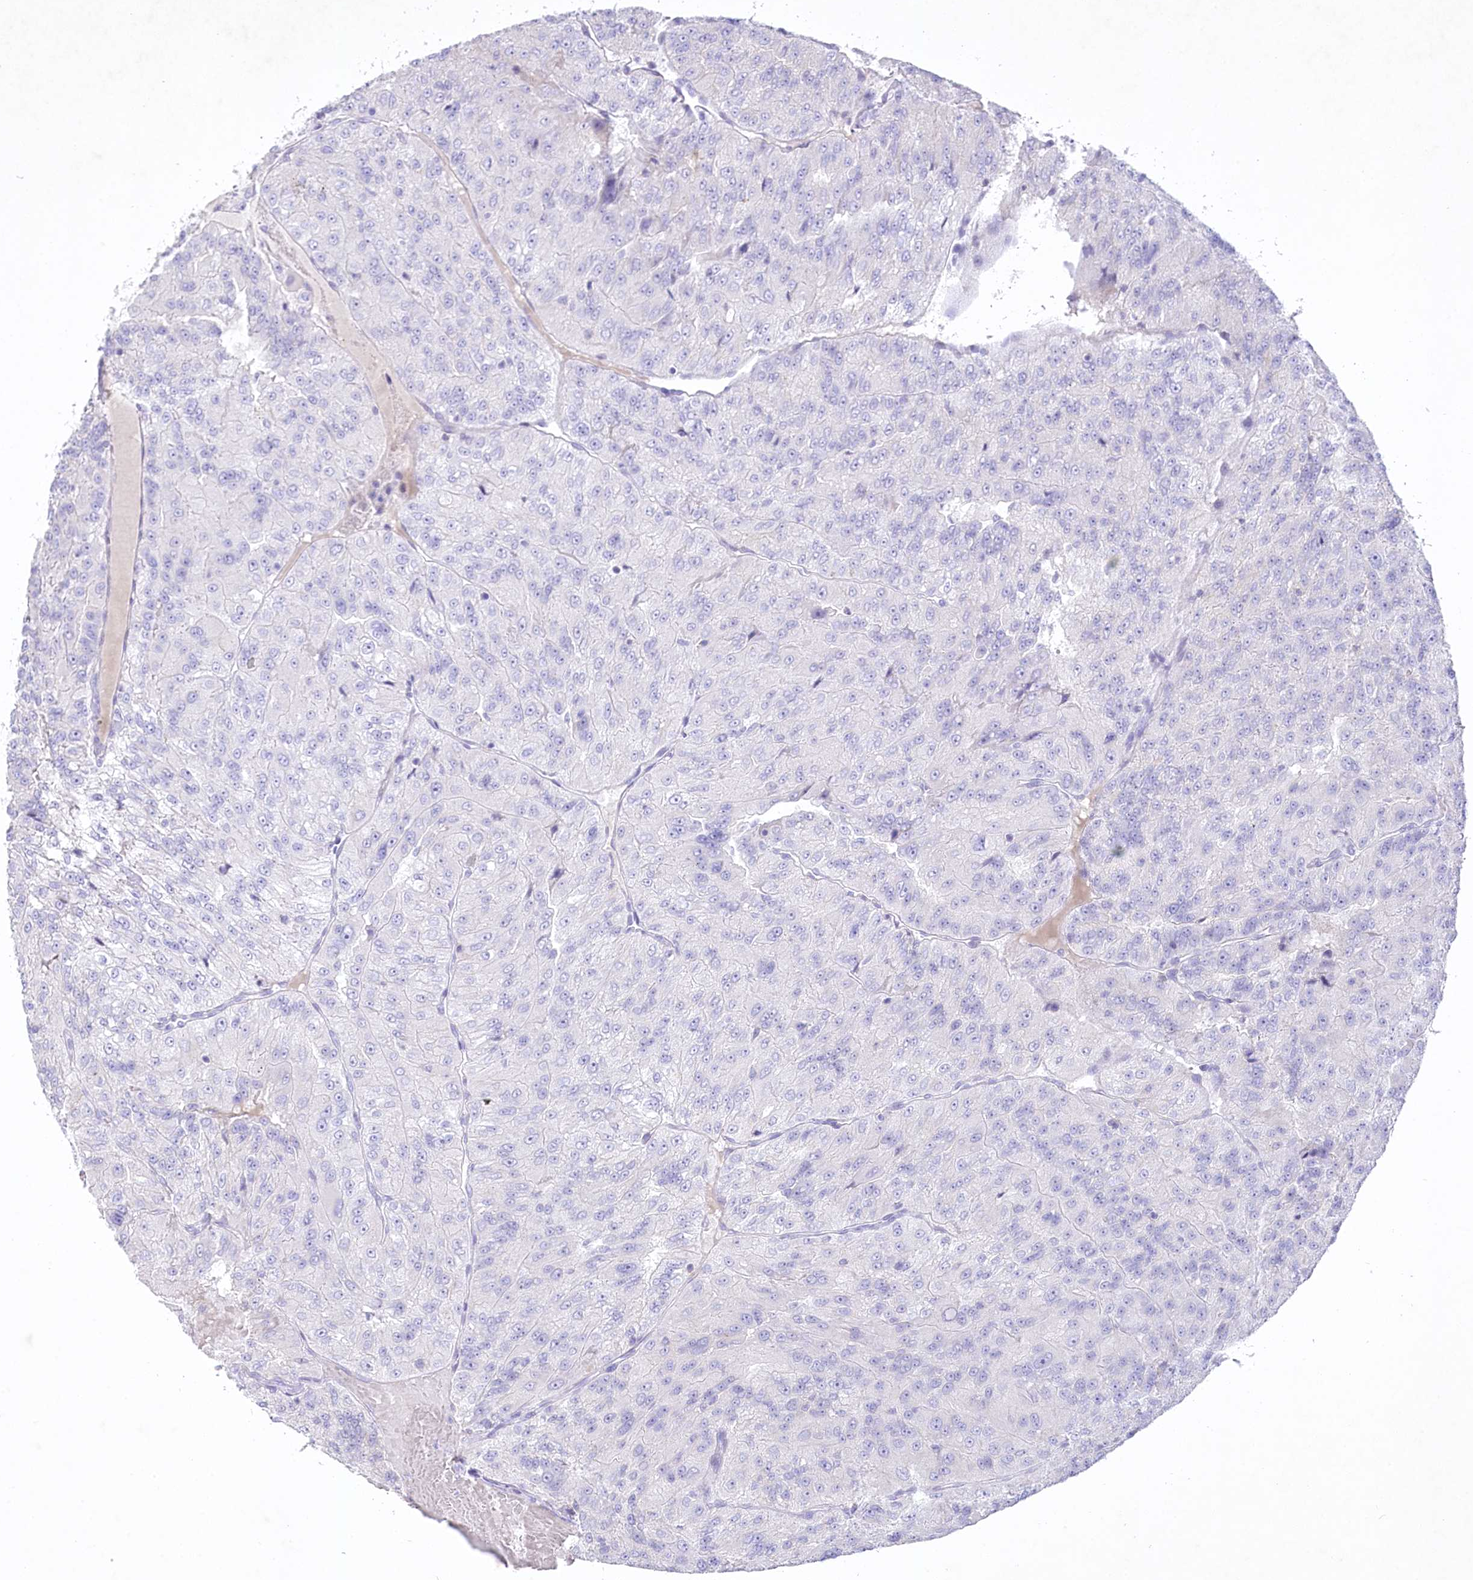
{"staining": {"intensity": "negative", "quantity": "none", "location": "none"}, "tissue": "renal cancer", "cell_type": "Tumor cells", "image_type": "cancer", "snomed": [{"axis": "morphology", "description": "Adenocarcinoma, NOS"}, {"axis": "topography", "description": "Kidney"}], "caption": "Renal adenocarcinoma stained for a protein using immunohistochemistry (IHC) exhibits no expression tumor cells.", "gene": "MYOZ1", "patient": {"sex": "female", "age": 63}}